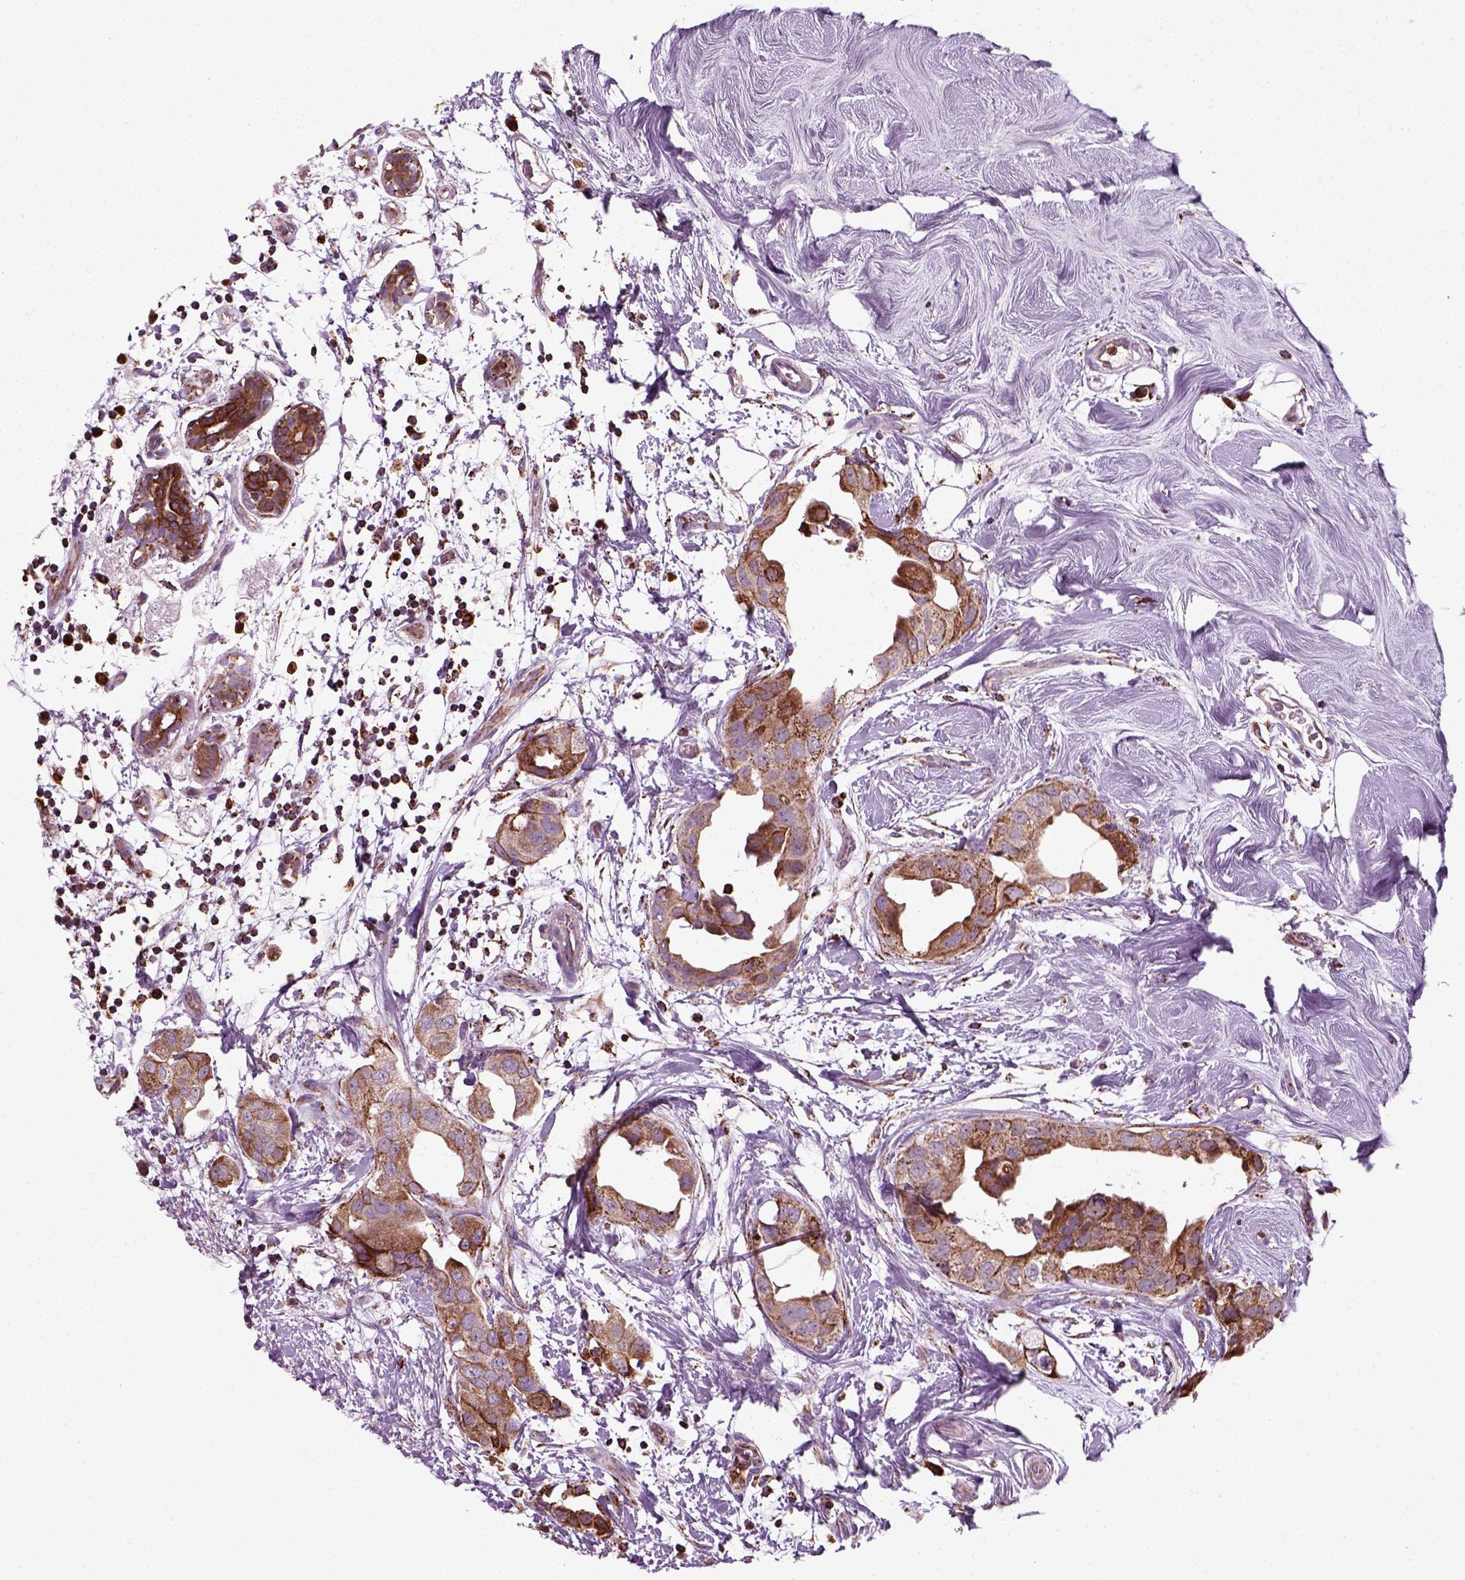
{"staining": {"intensity": "moderate", "quantity": ">75%", "location": "cytoplasmic/membranous"}, "tissue": "breast cancer", "cell_type": "Tumor cells", "image_type": "cancer", "snomed": [{"axis": "morphology", "description": "Normal tissue, NOS"}, {"axis": "morphology", "description": "Duct carcinoma"}, {"axis": "topography", "description": "Breast"}], "caption": "An image of human breast cancer (intraductal carcinoma) stained for a protein shows moderate cytoplasmic/membranous brown staining in tumor cells.", "gene": "NUDT16L1", "patient": {"sex": "female", "age": 40}}